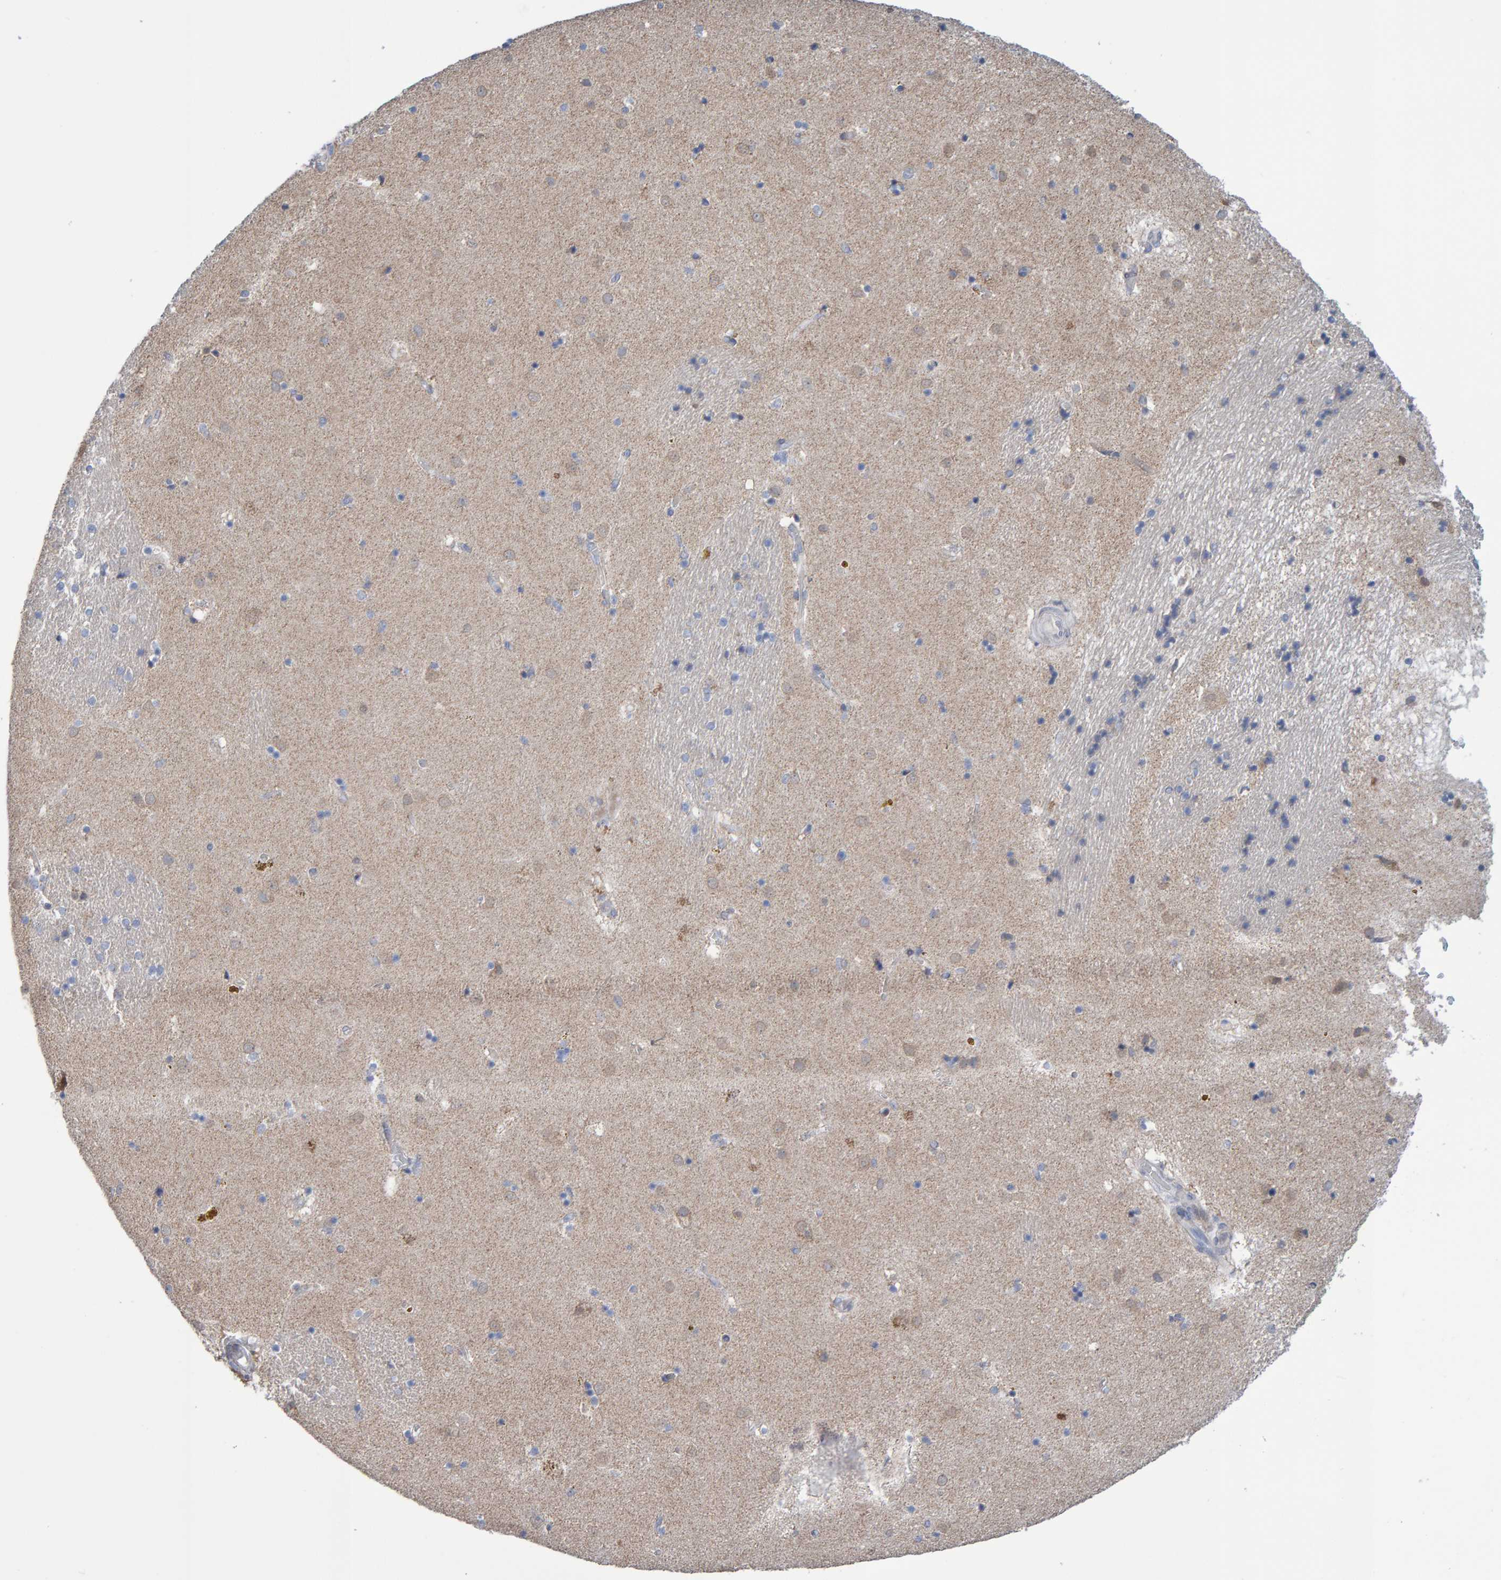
{"staining": {"intensity": "weak", "quantity": "<25%", "location": "cytoplasmic/membranous"}, "tissue": "caudate", "cell_type": "Glial cells", "image_type": "normal", "snomed": [{"axis": "morphology", "description": "Normal tissue, NOS"}, {"axis": "topography", "description": "Lateral ventricle wall"}], "caption": "Immunohistochemical staining of normal caudate displays no significant staining in glial cells.", "gene": "USP43", "patient": {"sex": "male", "age": 70}}